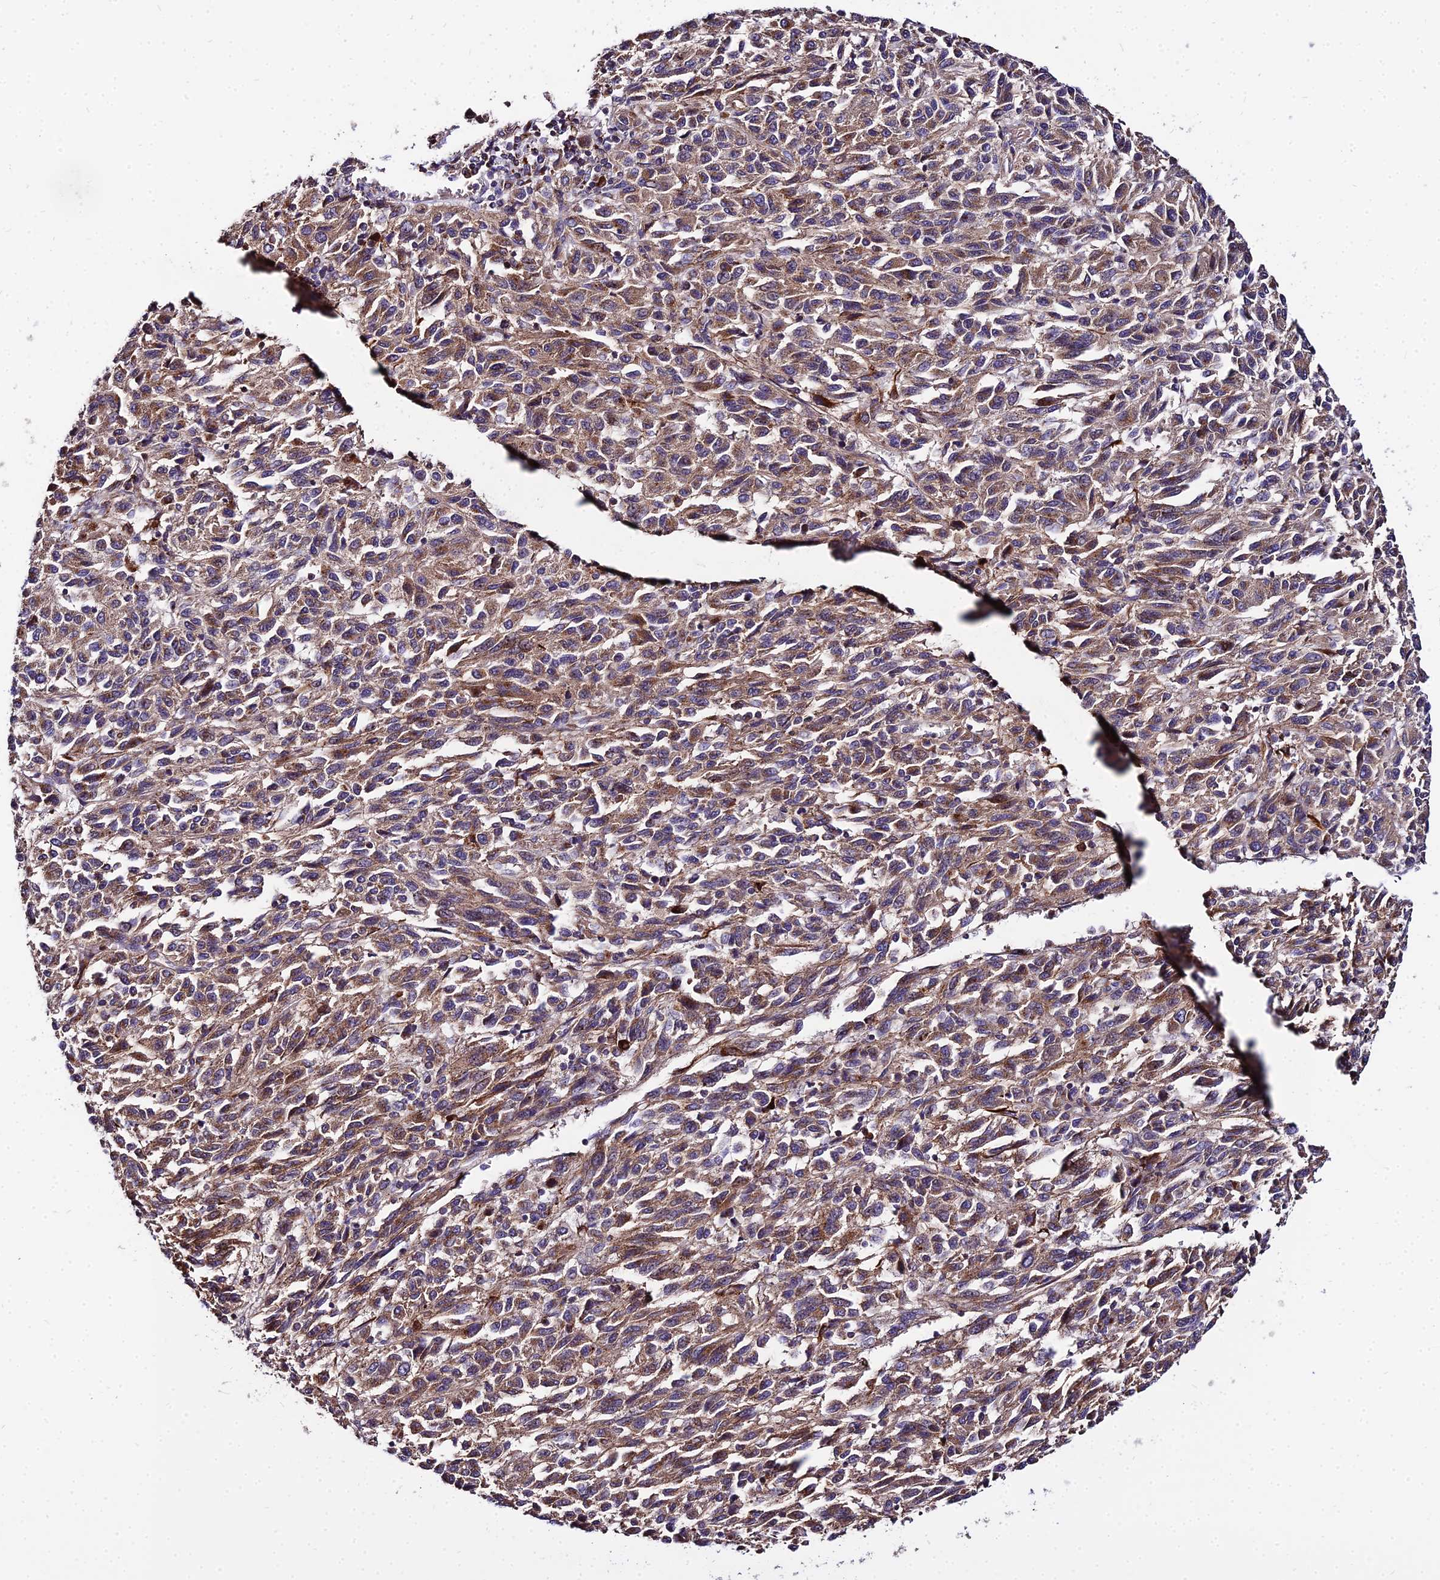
{"staining": {"intensity": "moderate", "quantity": ">75%", "location": "cytoplasmic/membranous"}, "tissue": "melanoma", "cell_type": "Tumor cells", "image_type": "cancer", "snomed": [{"axis": "morphology", "description": "Malignant melanoma, Metastatic site"}, {"axis": "topography", "description": "Lung"}], "caption": "DAB immunohistochemical staining of human malignant melanoma (metastatic site) shows moderate cytoplasmic/membranous protein positivity in about >75% of tumor cells. (DAB = brown stain, brightfield microscopy at high magnification).", "gene": "PEX19", "patient": {"sex": "male", "age": 64}}